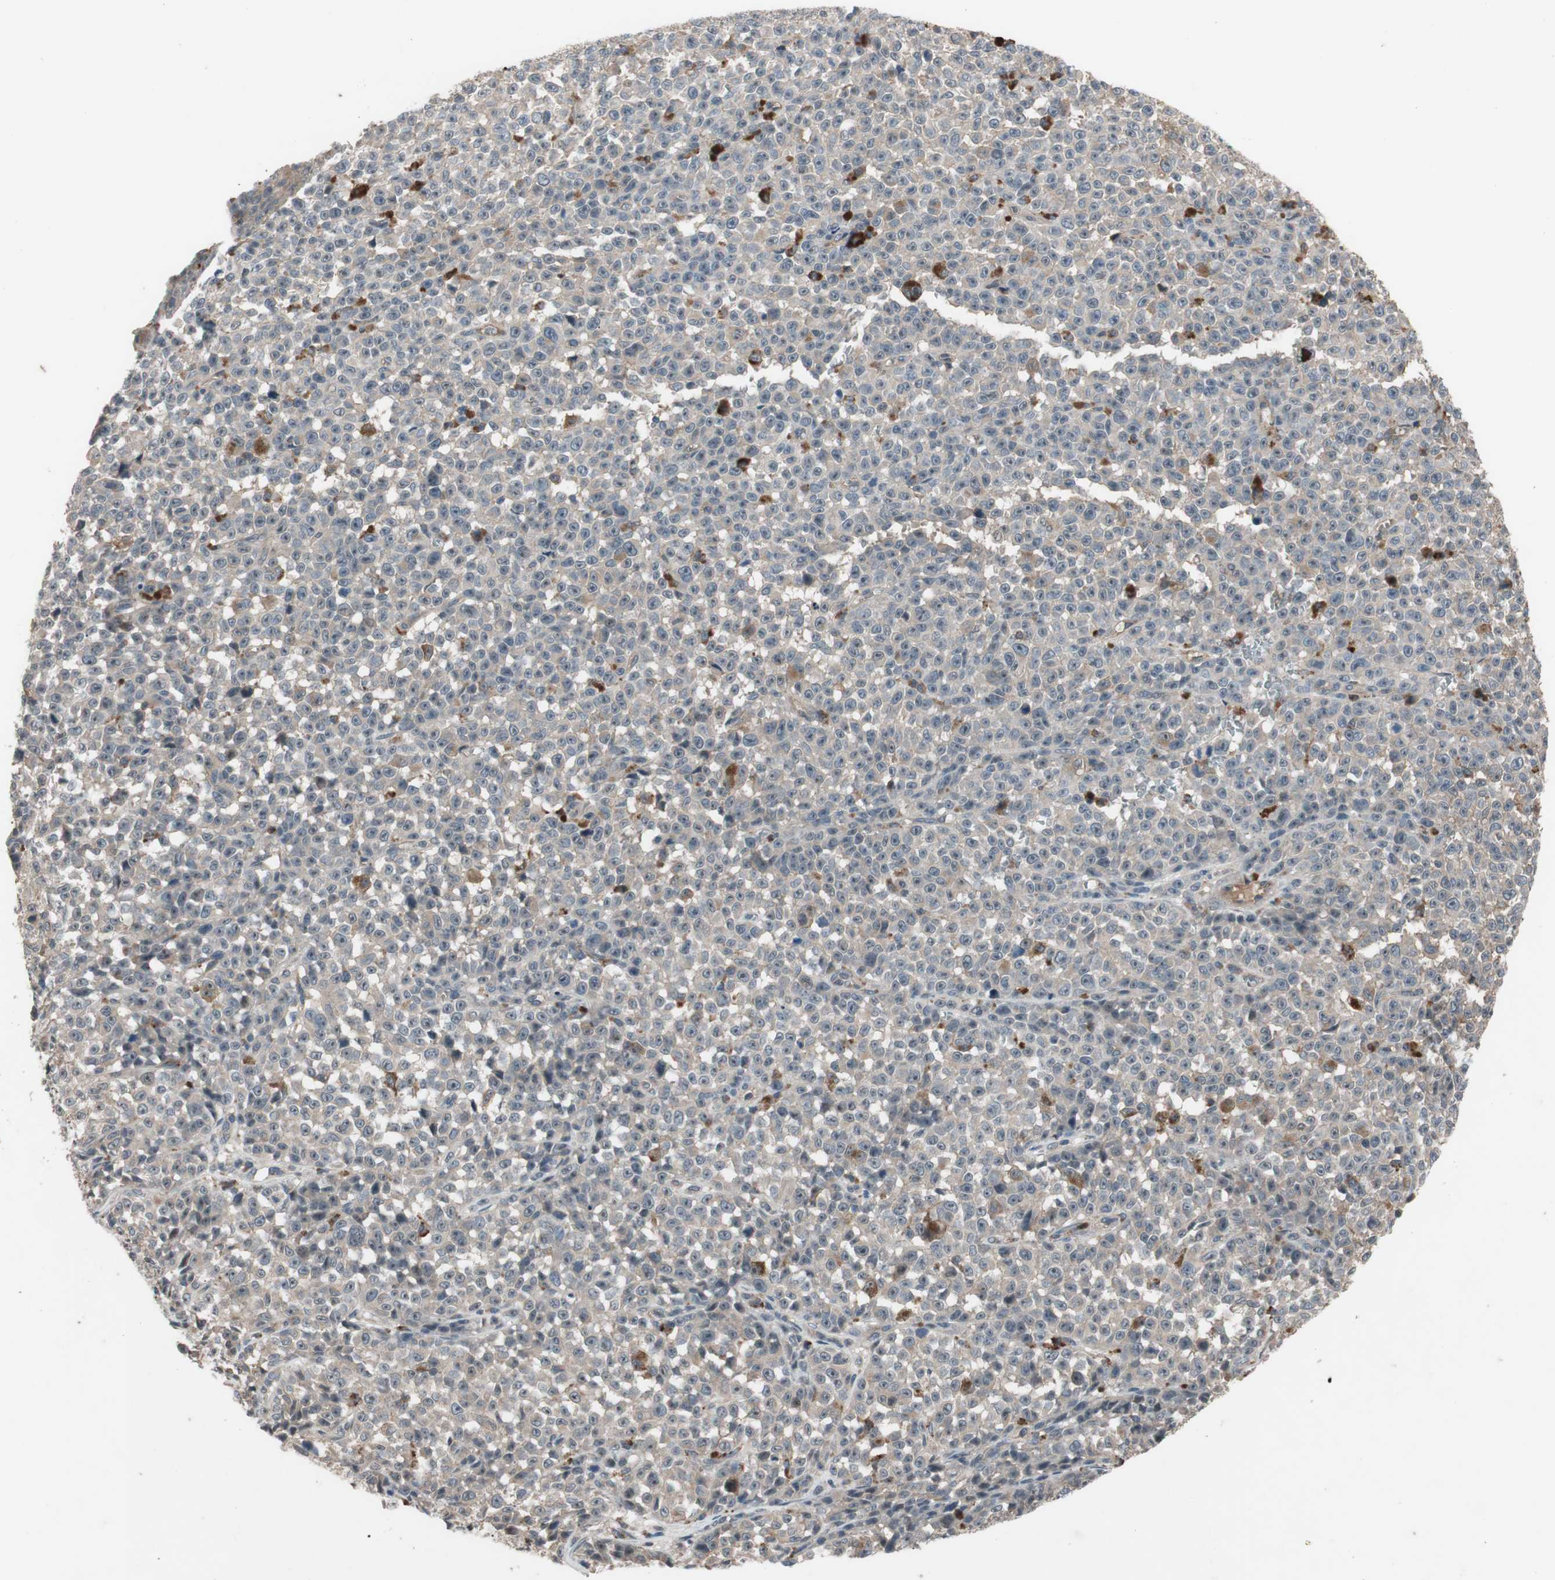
{"staining": {"intensity": "weak", "quantity": ">75%", "location": "cytoplasmic/membranous"}, "tissue": "melanoma", "cell_type": "Tumor cells", "image_type": "cancer", "snomed": [{"axis": "morphology", "description": "Malignant melanoma, NOS"}, {"axis": "topography", "description": "Skin"}], "caption": "Immunohistochemistry (IHC) staining of melanoma, which displays low levels of weak cytoplasmic/membranous expression in approximately >75% of tumor cells indicating weak cytoplasmic/membranous protein positivity. The staining was performed using DAB (brown) for protein detection and nuclei were counterstained in hematoxylin (blue).", "gene": "NSF", "patient": {"sex": "female", "age": 82}}